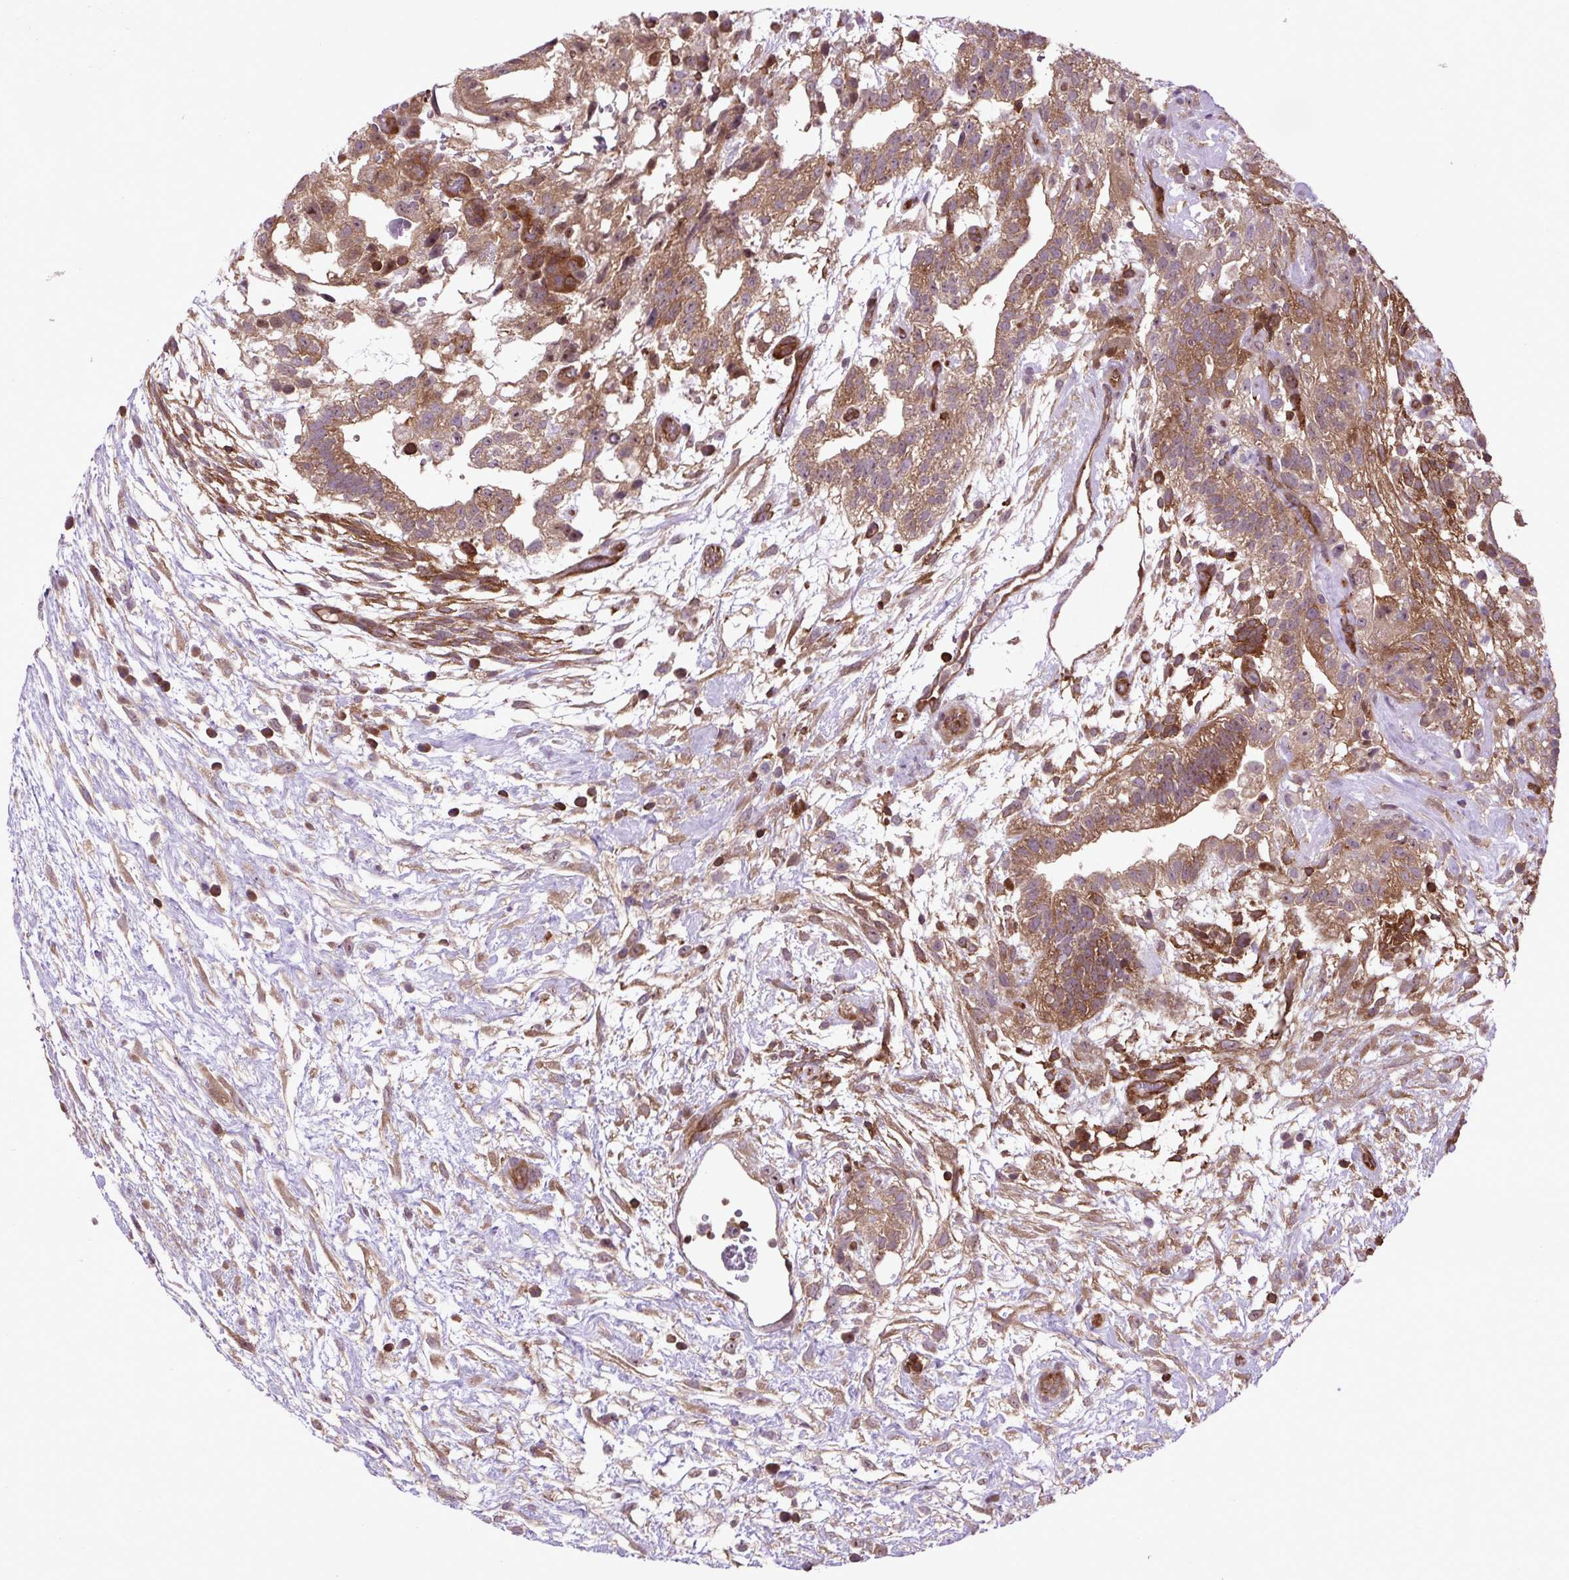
{"staining": {"intensity": "moderate", "quantity": ">75%", "location": "cytoplasmic/membranous"}, "tissue": "testis cancer", "cell_type": "Tumor cells", "image_type": "cancer", "snomed": [{"axis": "morphology", "description": "Carcinoma, Embryonal, NOS"}, {"axis": "topography", "description": "Testis"}], "caption": "About >75% of tumor cells in testis cancer (embryonal carcinoma) demonstrate moderate cytoplasmic/membranous protein expression as visualized by brown immunohistochemical staining.", "gene": "PLCG1", "patient": {"sex": "male", "age": 32}}